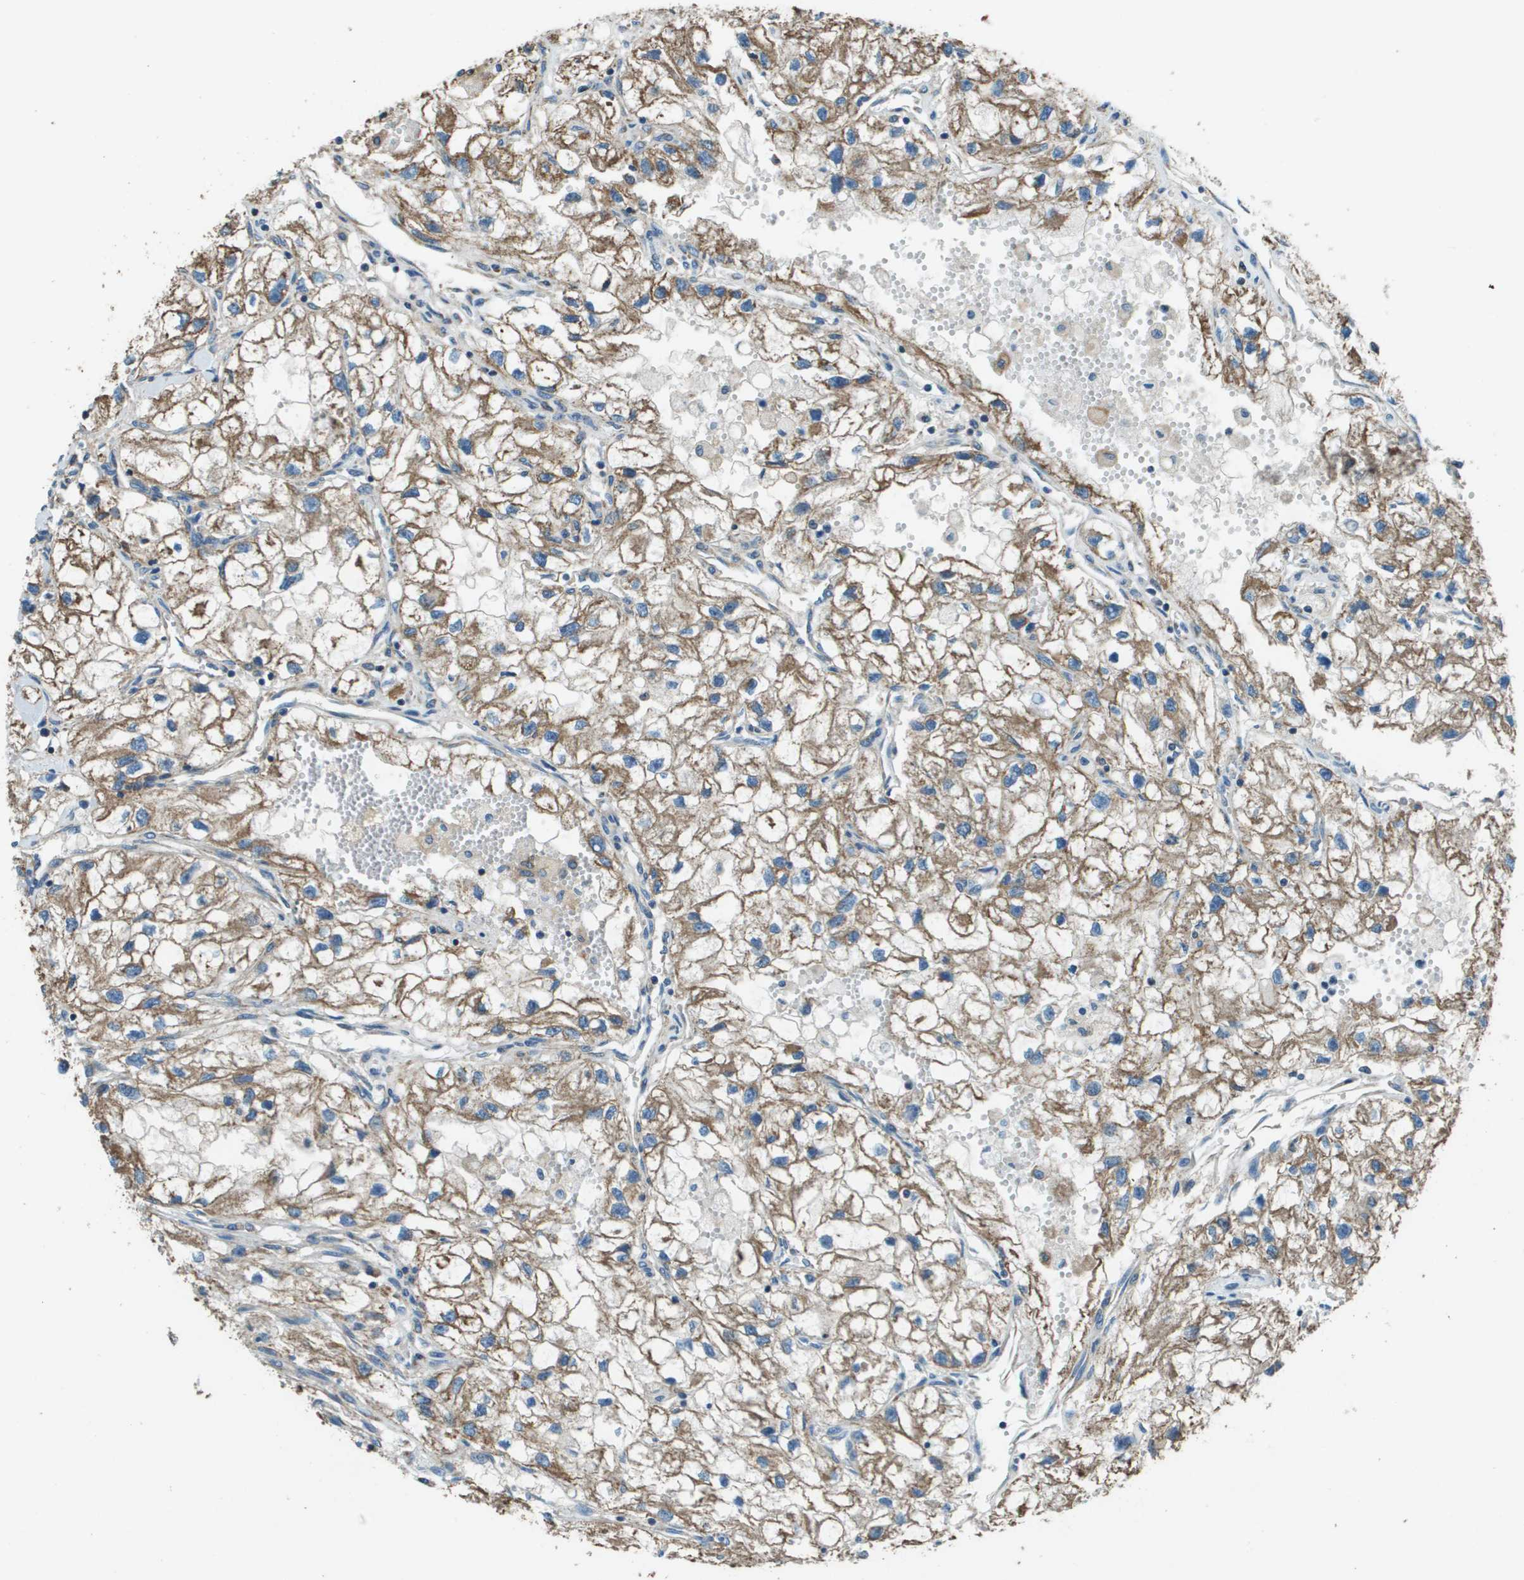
{"staining": {"intensity": "moderate", "quantity": ">75%", "location": "cytoplasmic/membranous"}, "tissue": "renal cancer", "cell_type": "Tumor cells", "image_type": "cancer", "snomed": [{"axis": "morphology", "description": "Adenocarcinoma, NOS"}, {"axis": "topography", "description": "Kidney"}], "caption": "Immunohistochemistry (IHC) micrograph of human adenocarcinoma (renal) stained for a protein (brown), which reveals medium levels of moderate cytoplasmic/membranous staining in approximately >75% of tumor cells.", "gene": "TMEM51", "patient": {"sex": "female", "age": 70}}